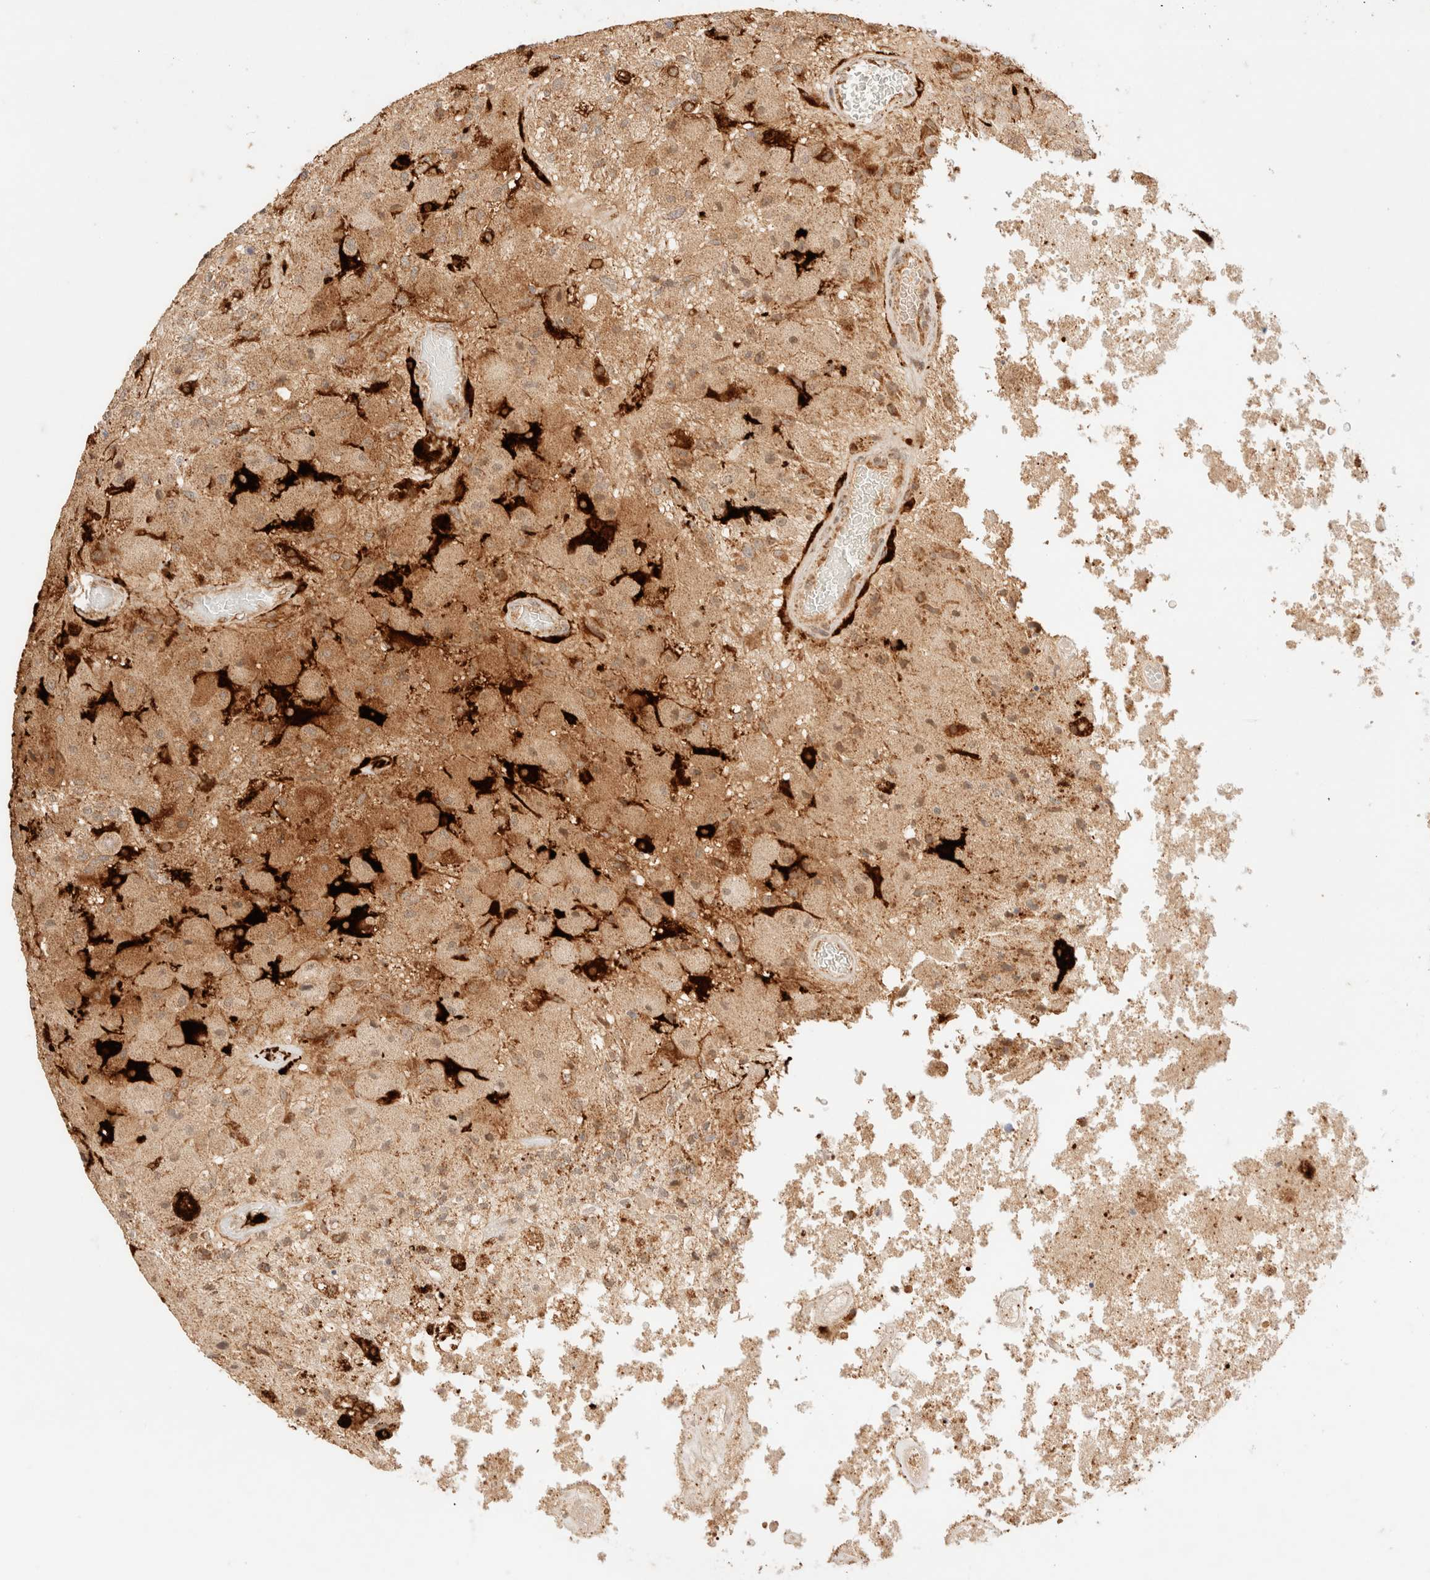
{"staining": {"intensity": "weak", "quantity": ">75%", "location": "cytoplasmic/membranous"}, "tissue": "glioma", "cell_type": "Tumor cells", "image_type": "cancer", "snomed": [{"axis": "morphology", "description": "Normal tissue, NOS"}, {"axis": "morphology", "description": "Glioma, malignant, High grade"}, {"axis": "topography", "description": "Cerebral cortex"}], "caption": "Human malignant high-grade glioma stained with a brown dye reveals weak cytoplasmic/membranous positive expression in about >75% of tumor cells.", "gene": "TACO1", "patient": {"sex": "male", "age": 77}}